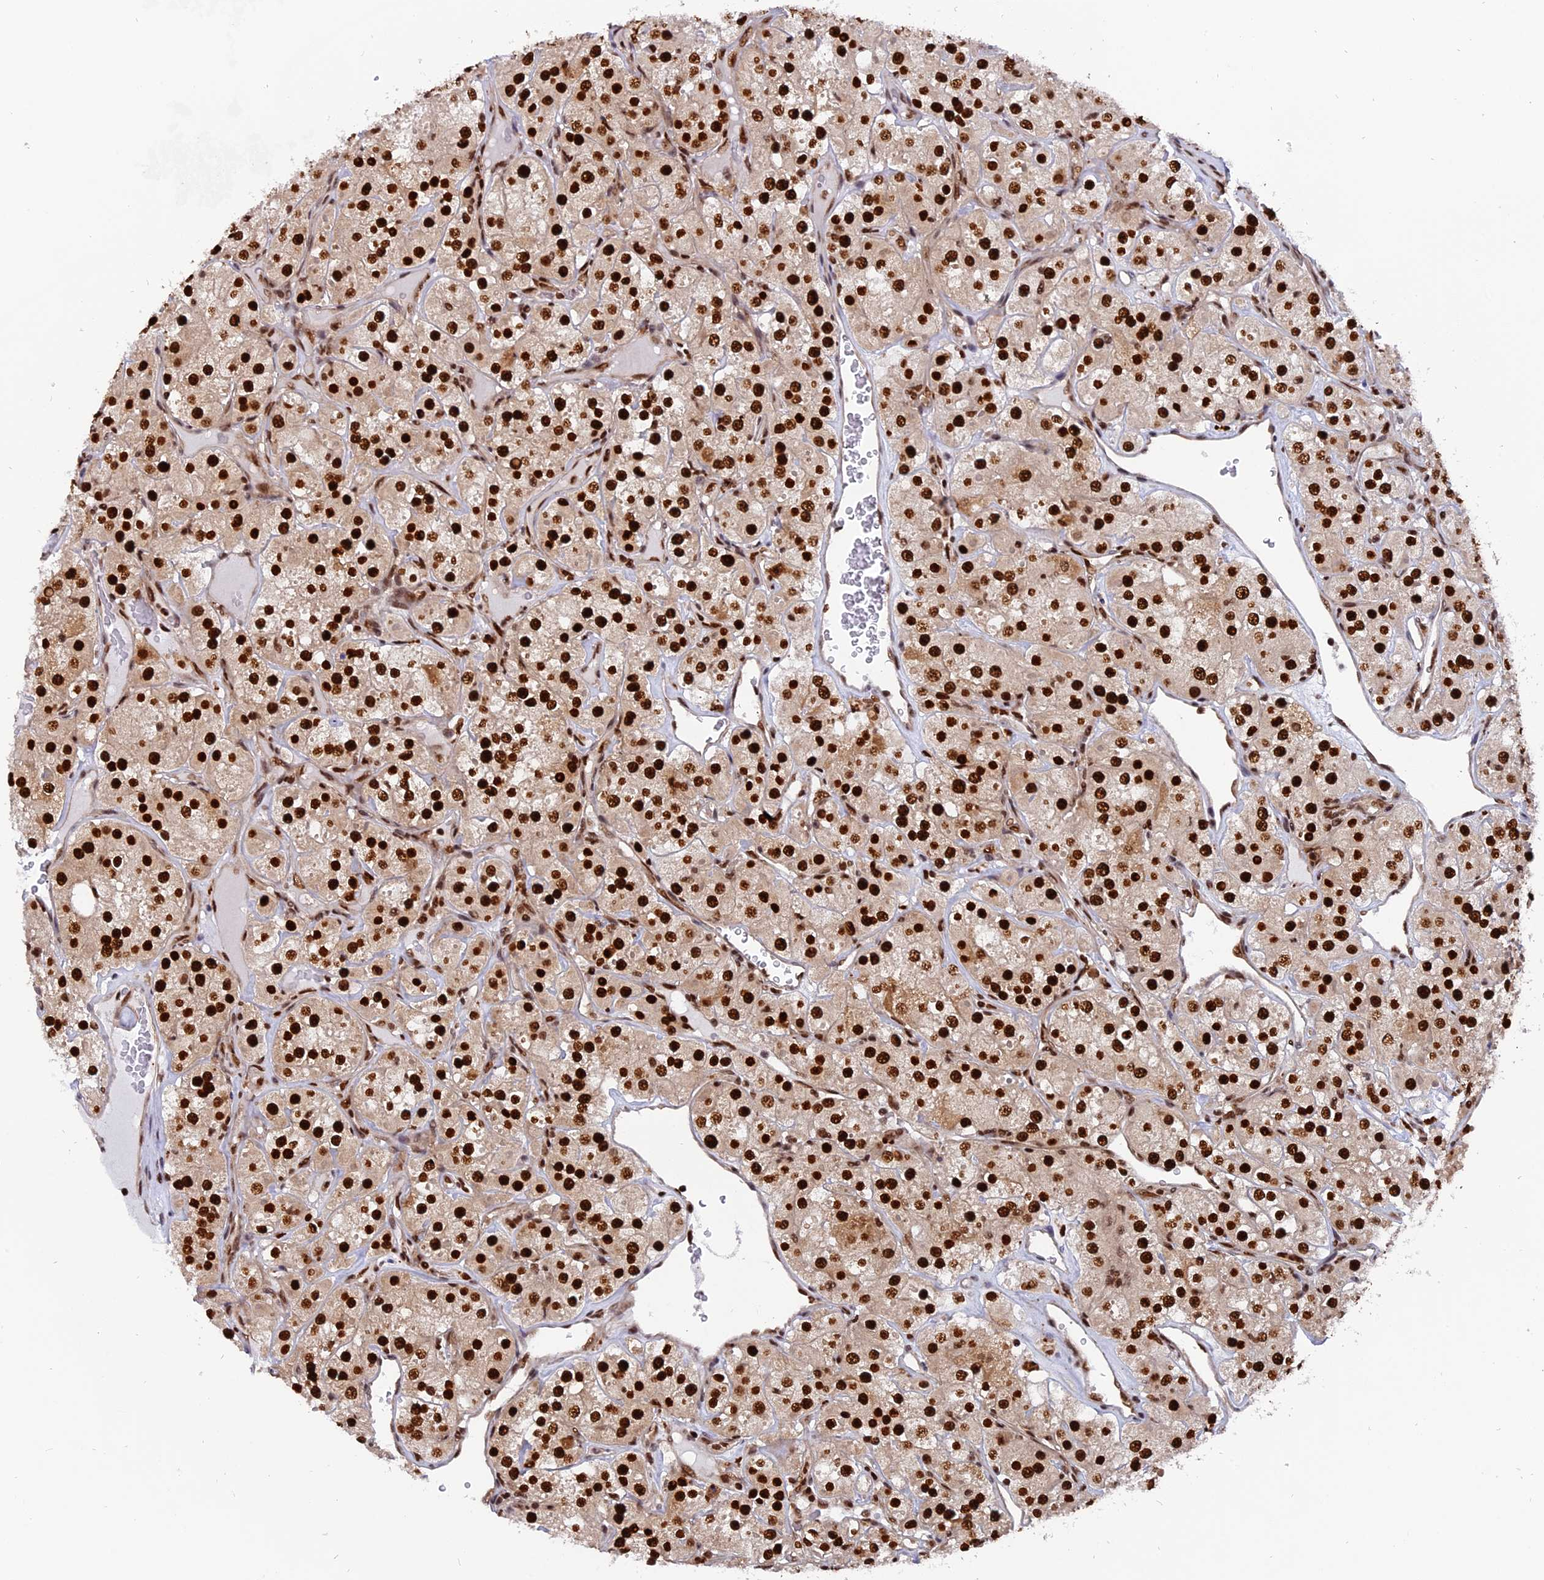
{"staining": {"intensity": "strong", "quantity": ">75%", "location": "nuclear"}, "tissue": "renal cancer", "cell_type": "Tumor cells", "image_type": "cancer", "snomed": [{"axis": "morphology", "description": "Adenocarcinoma, NOS"}, {"axis": "topography", "description": "Kidney"}], "caption": "Strong nuclear staining for a protein is present in approximately >75% of tumor cells of renal cancer using immunohistochemistry.", "gene": "RAMAC", "patient": {"sex": "male", "age": 77}}